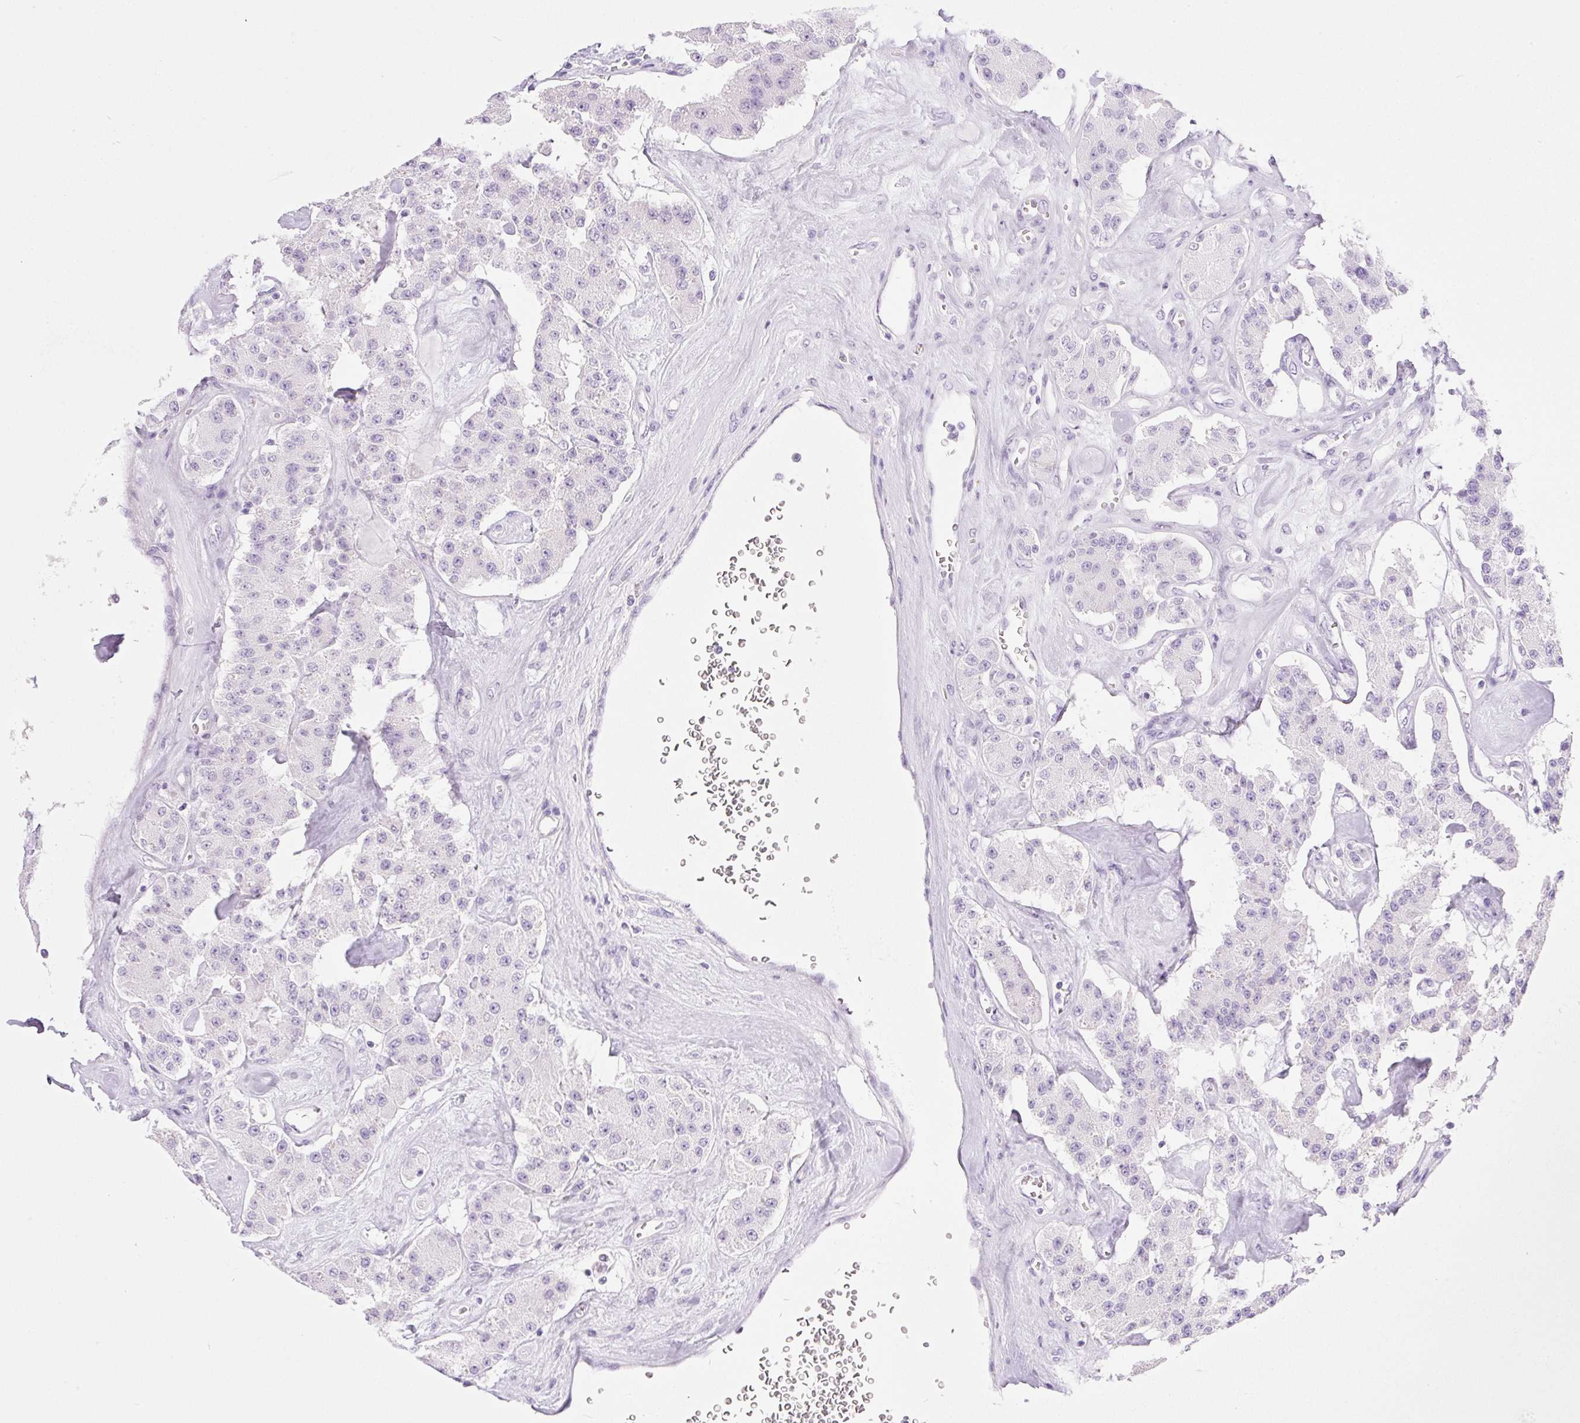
{"staining": {"intensity": "negative", "quantity": "none", "location": "none"}, "tissue": "carcinoid", "cell_type": "Tumor cells", "image_type": "cancer", "snomed": [{"axis": "morphology", "description": "Carcinoid, malignant, NOS"}, {"axis": "topography", "description": "Pancreas"}], "caption": "Immunohistochemistry photomicrograph of neoplastic tissue: carcinoid stained with DAB (3,3'-diaminobenzidine) shows no significant protein positivity in tumor cells.", "gene": "SPRR4", "patient": {"sex": "male", "age": 41}}